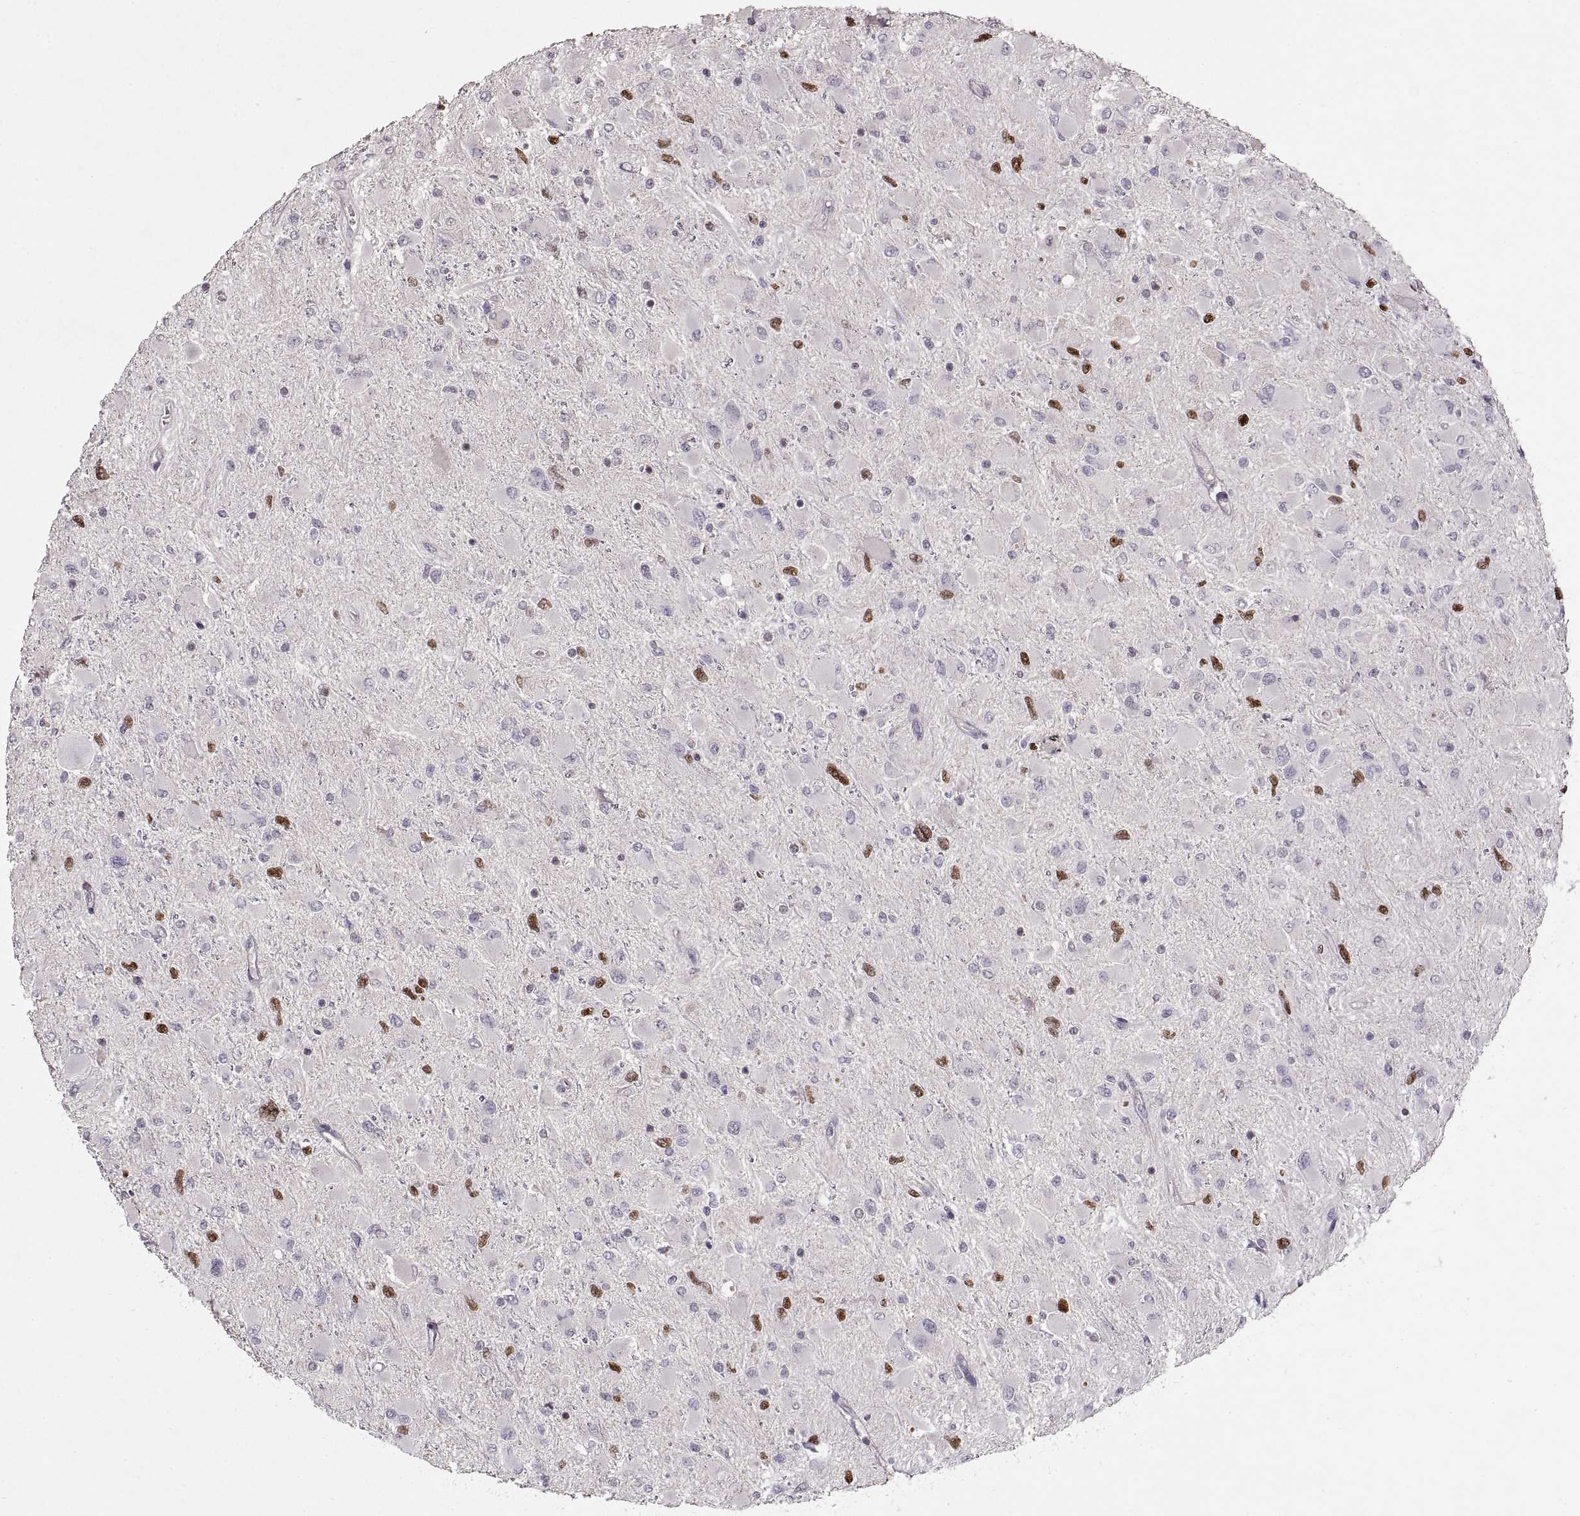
{"staining": {"intensity": "negative", "quantity": "none", "location": "none"}, "tissue": "glioma", "cell_type": "Tumor cells", "image_type": "cancer", "snomed": [{"axis": "morphology", "description": "Glioma, malignant, High grade"}, {"axis": "topography", "description": "Cerebral cortex"}], "caption": "DAB (3,3'-diaminobenzidine) immunohistochemical staining of human malignant glioma (high-grade) demonstrates no significant staining in tumor cells.", "gene": "ADAM11", "patient": {"sex": "female", "age": 36}}